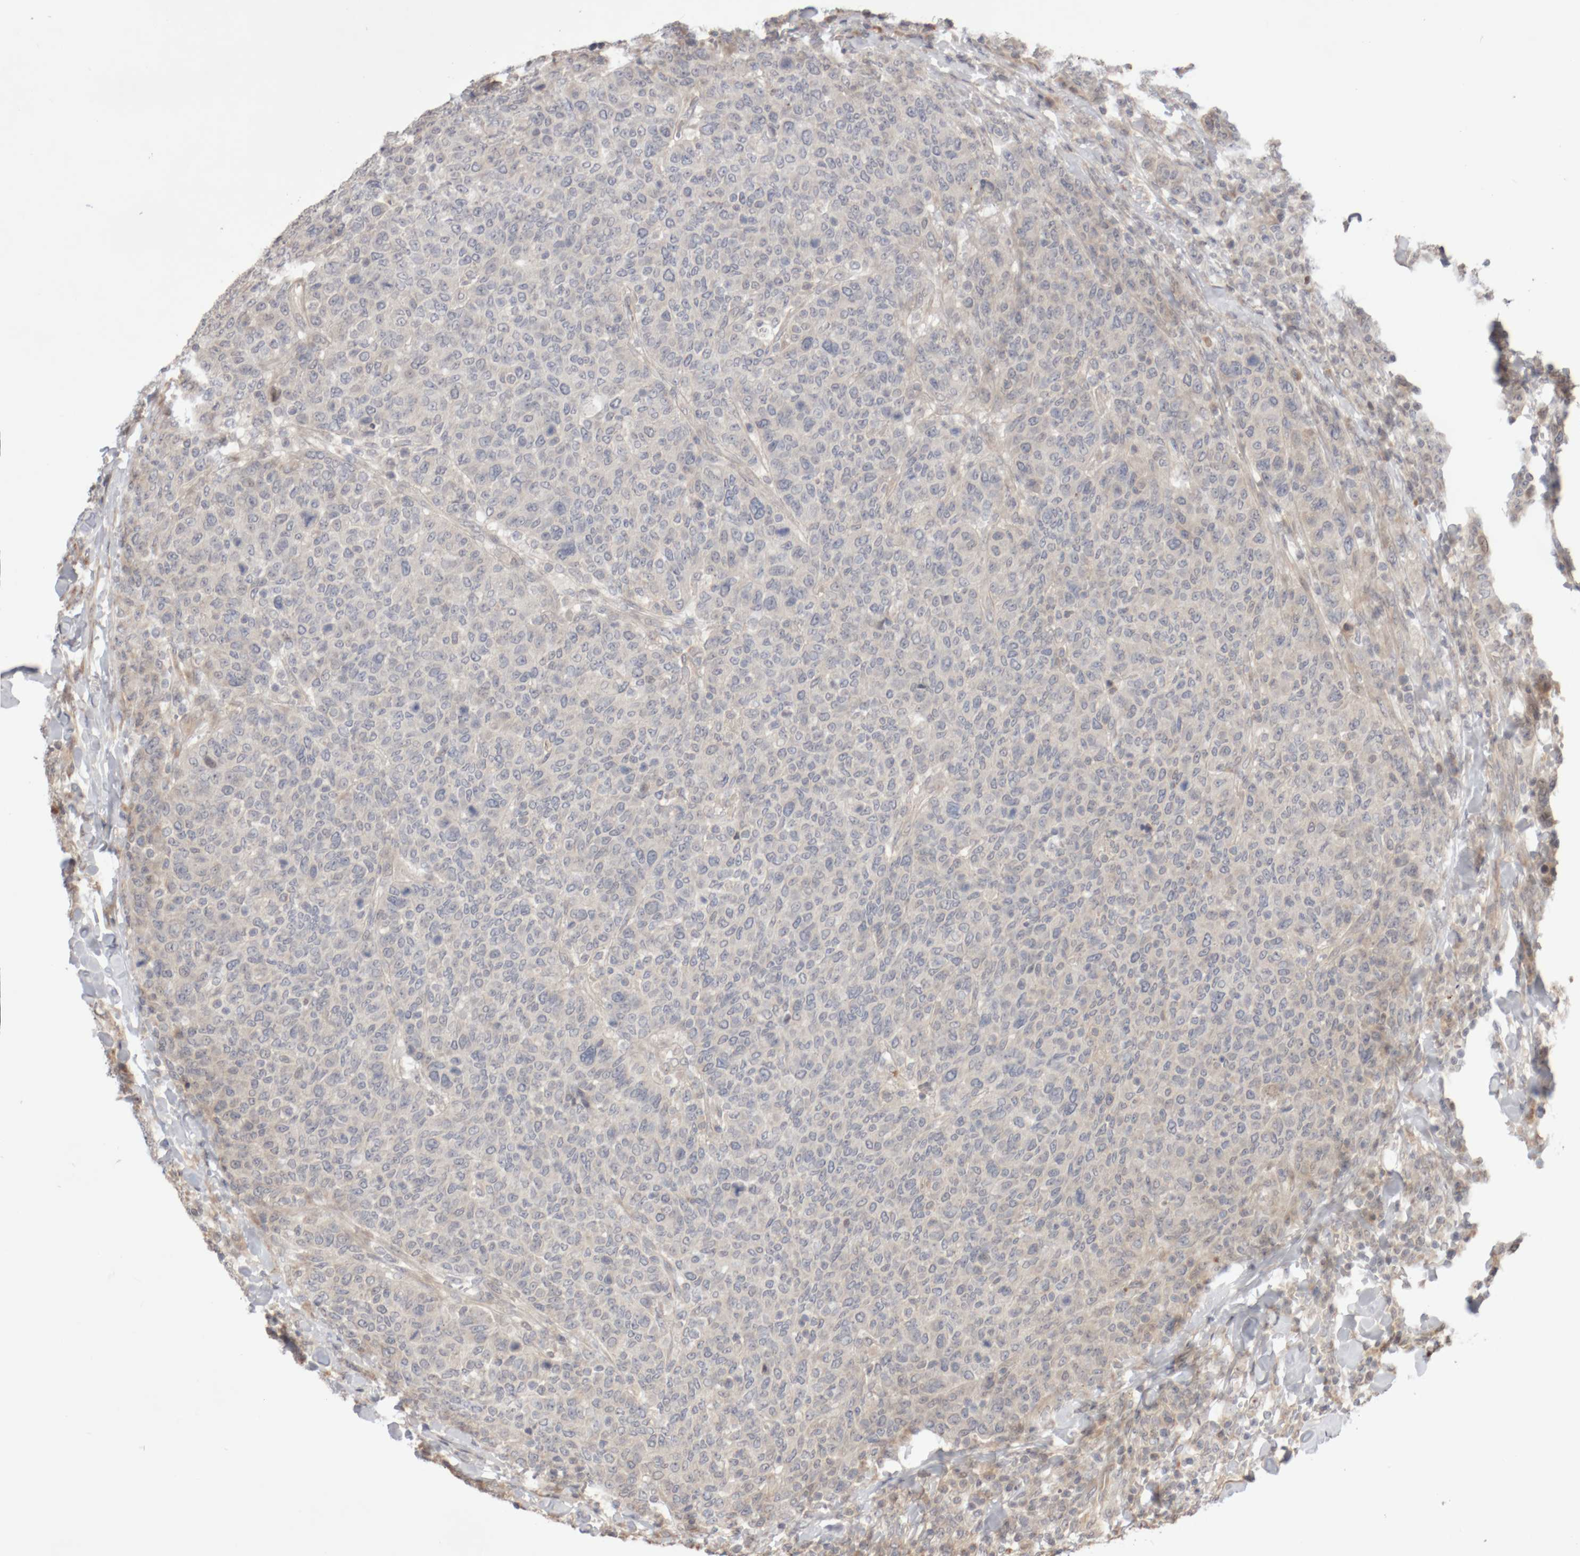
{"staining": {"intensity": "negative", "quantity": "none", "location": "none"}, "tissue": "breast cancer", "cell_type": "Tumor cells", "image_type": "cancer", "snomed": [{"axis": "morphology", "description": "Duct carcinoma"}, {"axis": "topography", "description": "Breast"}], "caption": "High magnification brightfield microscopy of breast invasive ductal carcinoma stained with DAB (brown) and counterstained with hematoxylin (blue): tumor cells show no significant staining.", "gene": "DPH7", "patient": {"sex": "female", "age": 37}}